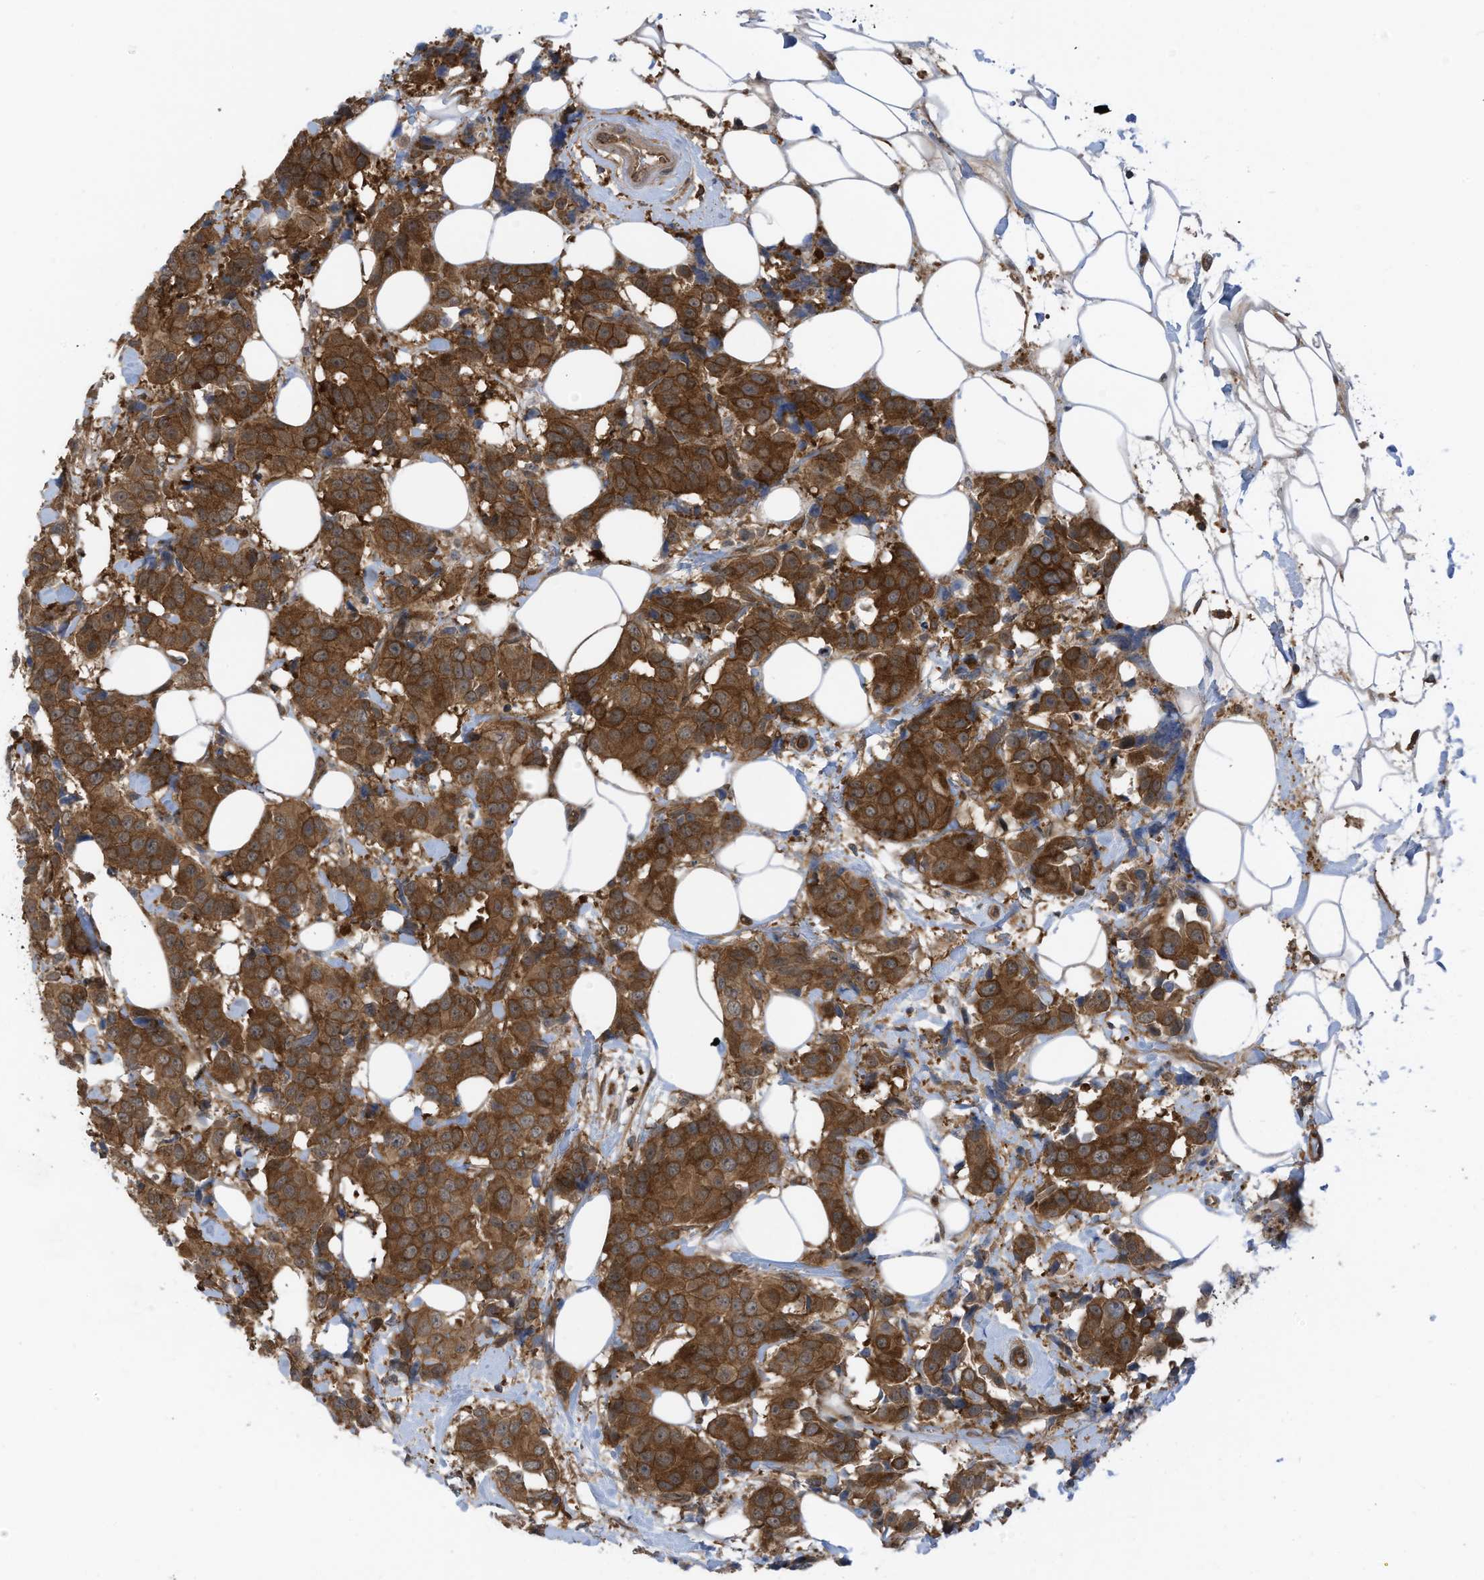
{"staining": {"intensity": "strong", "quantity": ">75%", "location": "cytoplasmic/membranous"}, "tissue": "breast cancer", "cell_type": "Tumor cells", "image_type": "cancer", "snomed": [{"axis": "morphology", "description": "Normal tissue, NOS"}, {"axis": "morphology", "description": "Duct carcinoma"}, {"axis": "topography", "description": "Breast"}], "caption": "Protein expression analysis of breast intraductal carcinoma reveals strong cytoplasmic/membranous expression in approximately >75% of tumor cells. (Stains: DAB in brown, nuclei in blue, Microscopy: brightfield microscopy at high magnification).", "gene": "REPS1", "patient": {"sex": "female", "age": 39}}